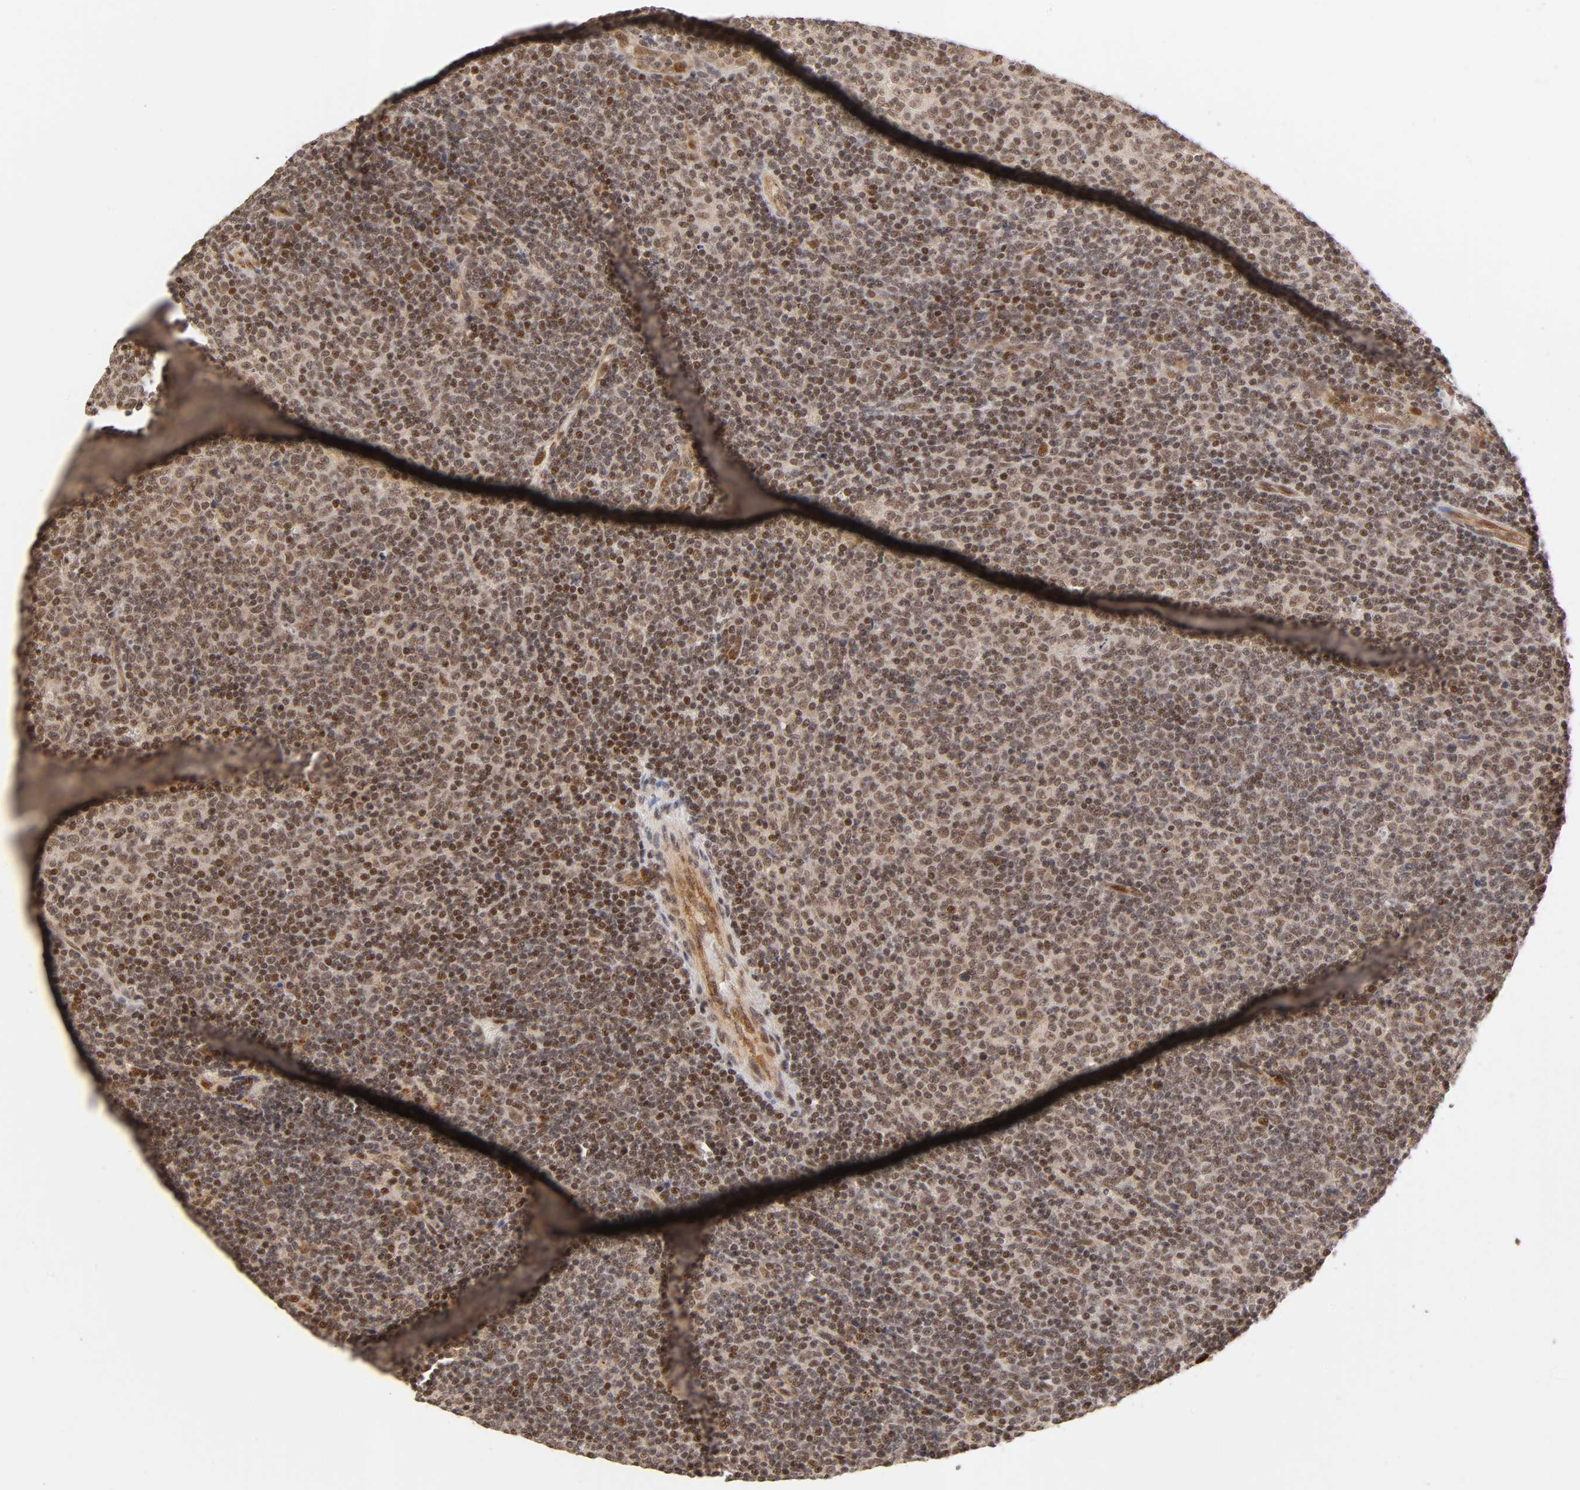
{"staining": {"intensity": "weak", "quantity": "25%-75%", "location": "cytoplasmic/membranous,nuclear"}, "tissue": "lymphoma", "cell_type": "Tumor cells", "image_type": "cancer", "snomed": [{"axis": "morphology", "description": "Malignant lymphoma, non-Hodgkin's type, Low grade"}, {"axis": "topography", "description": "Lymph node"}], "caption": "Lymphoma was stained to show a protein in brown. There is low levels of weak cytoplasmic/membranous and nuclear positivity in about 25%-75% of tumor cells. (IHC, brightfield microscopy, high magnification).", "gene": "TAF10", "patient": {"sex": "male", "age": 70}}